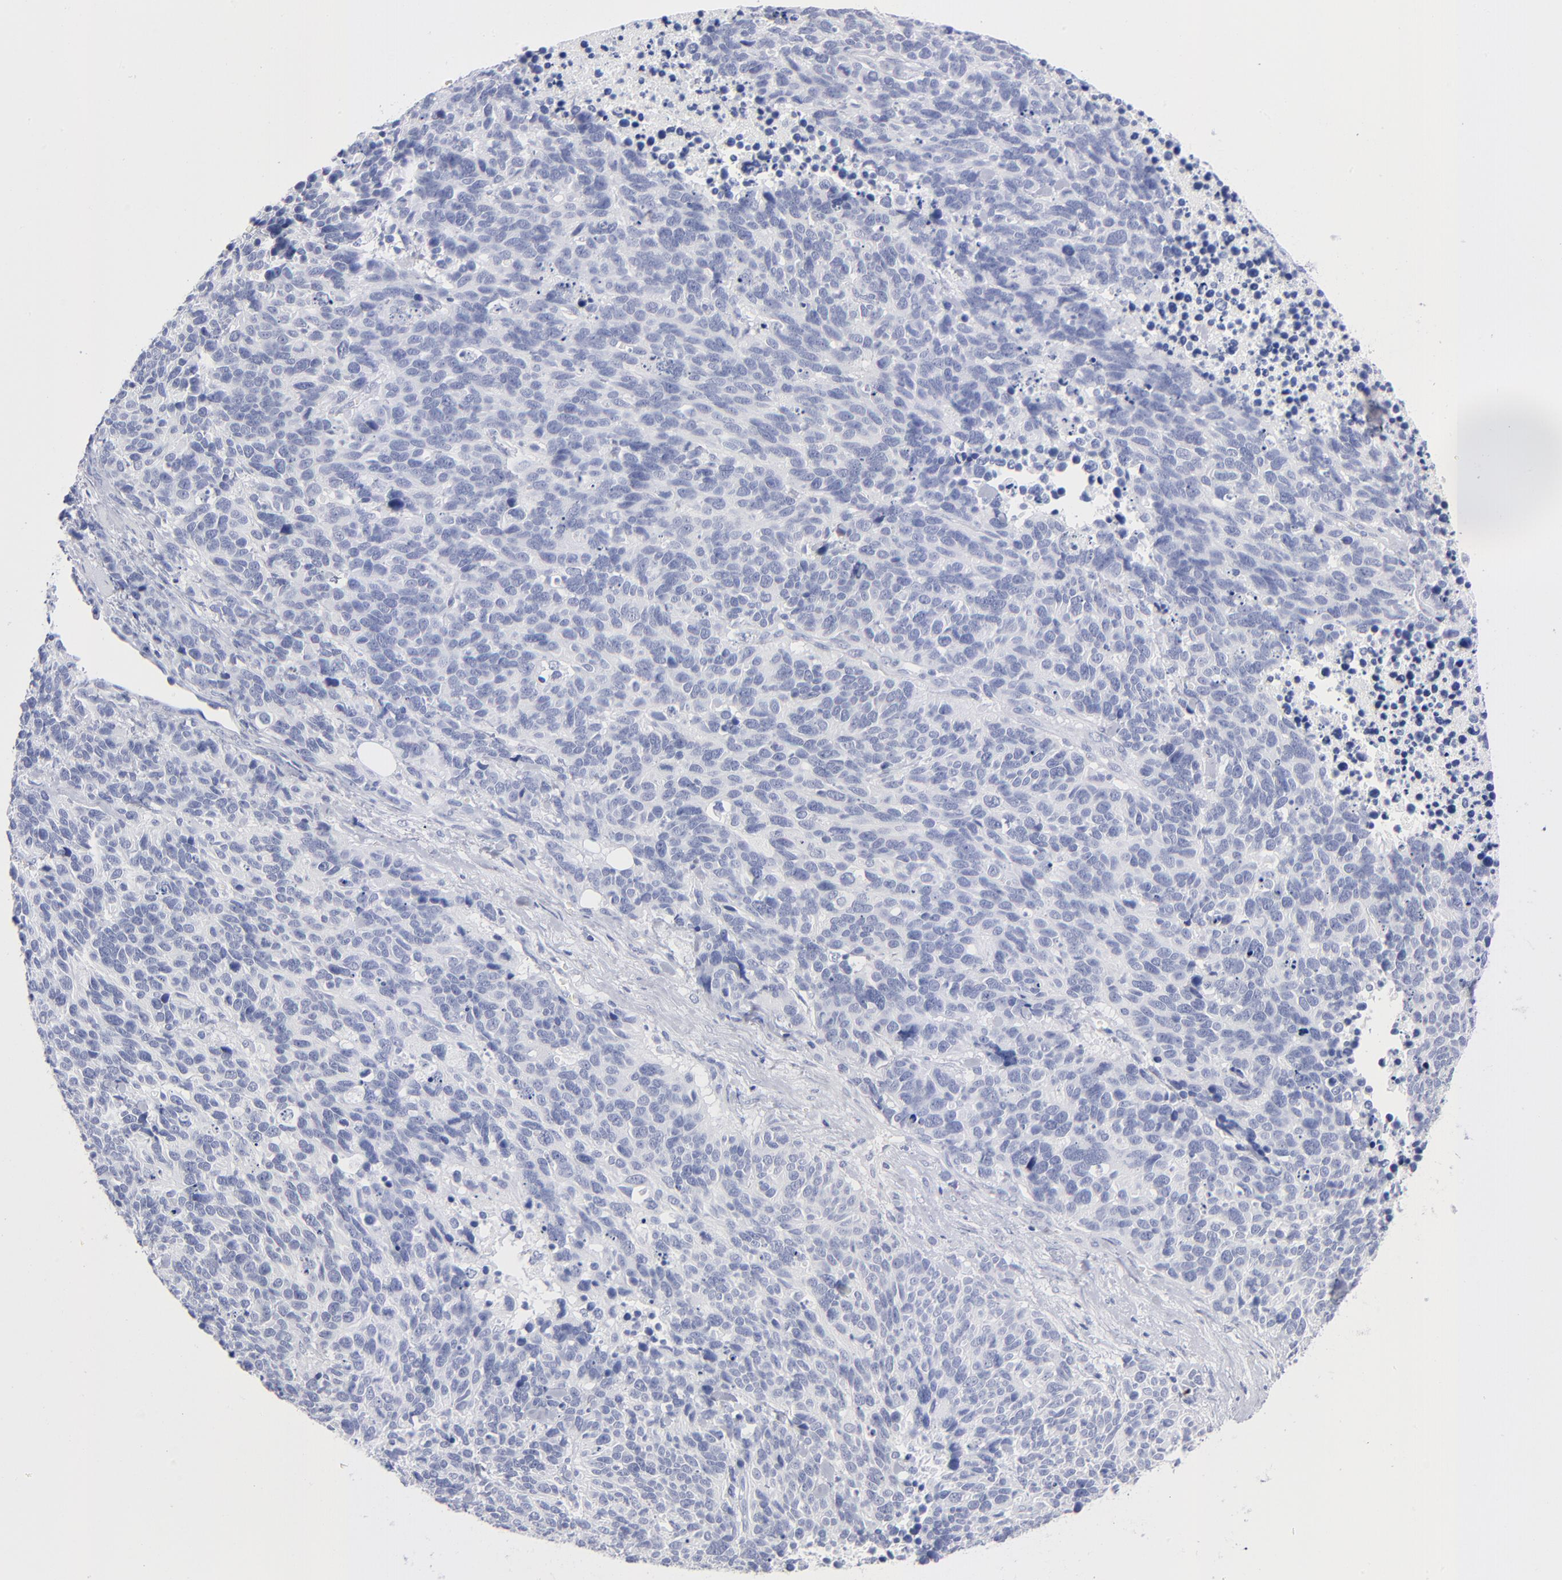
{"staining": {"intensity": "negative", "quantity": "none", "location": "none"}, "tissue": "lung cancer", "cell_type": "Tumor cells", "image_type": "cancer", "snomed": [{"axis": "morphology", "description": "Neoplasm, malignant, NOS"}, {"axis": "topography", "description": "Lung"}], "caption": "The histopathology image reveals no staining of tumor cells in lung malignant neoplasm.", "gene": "ARG1", "patient": {"sex": "female", "age": 58}}